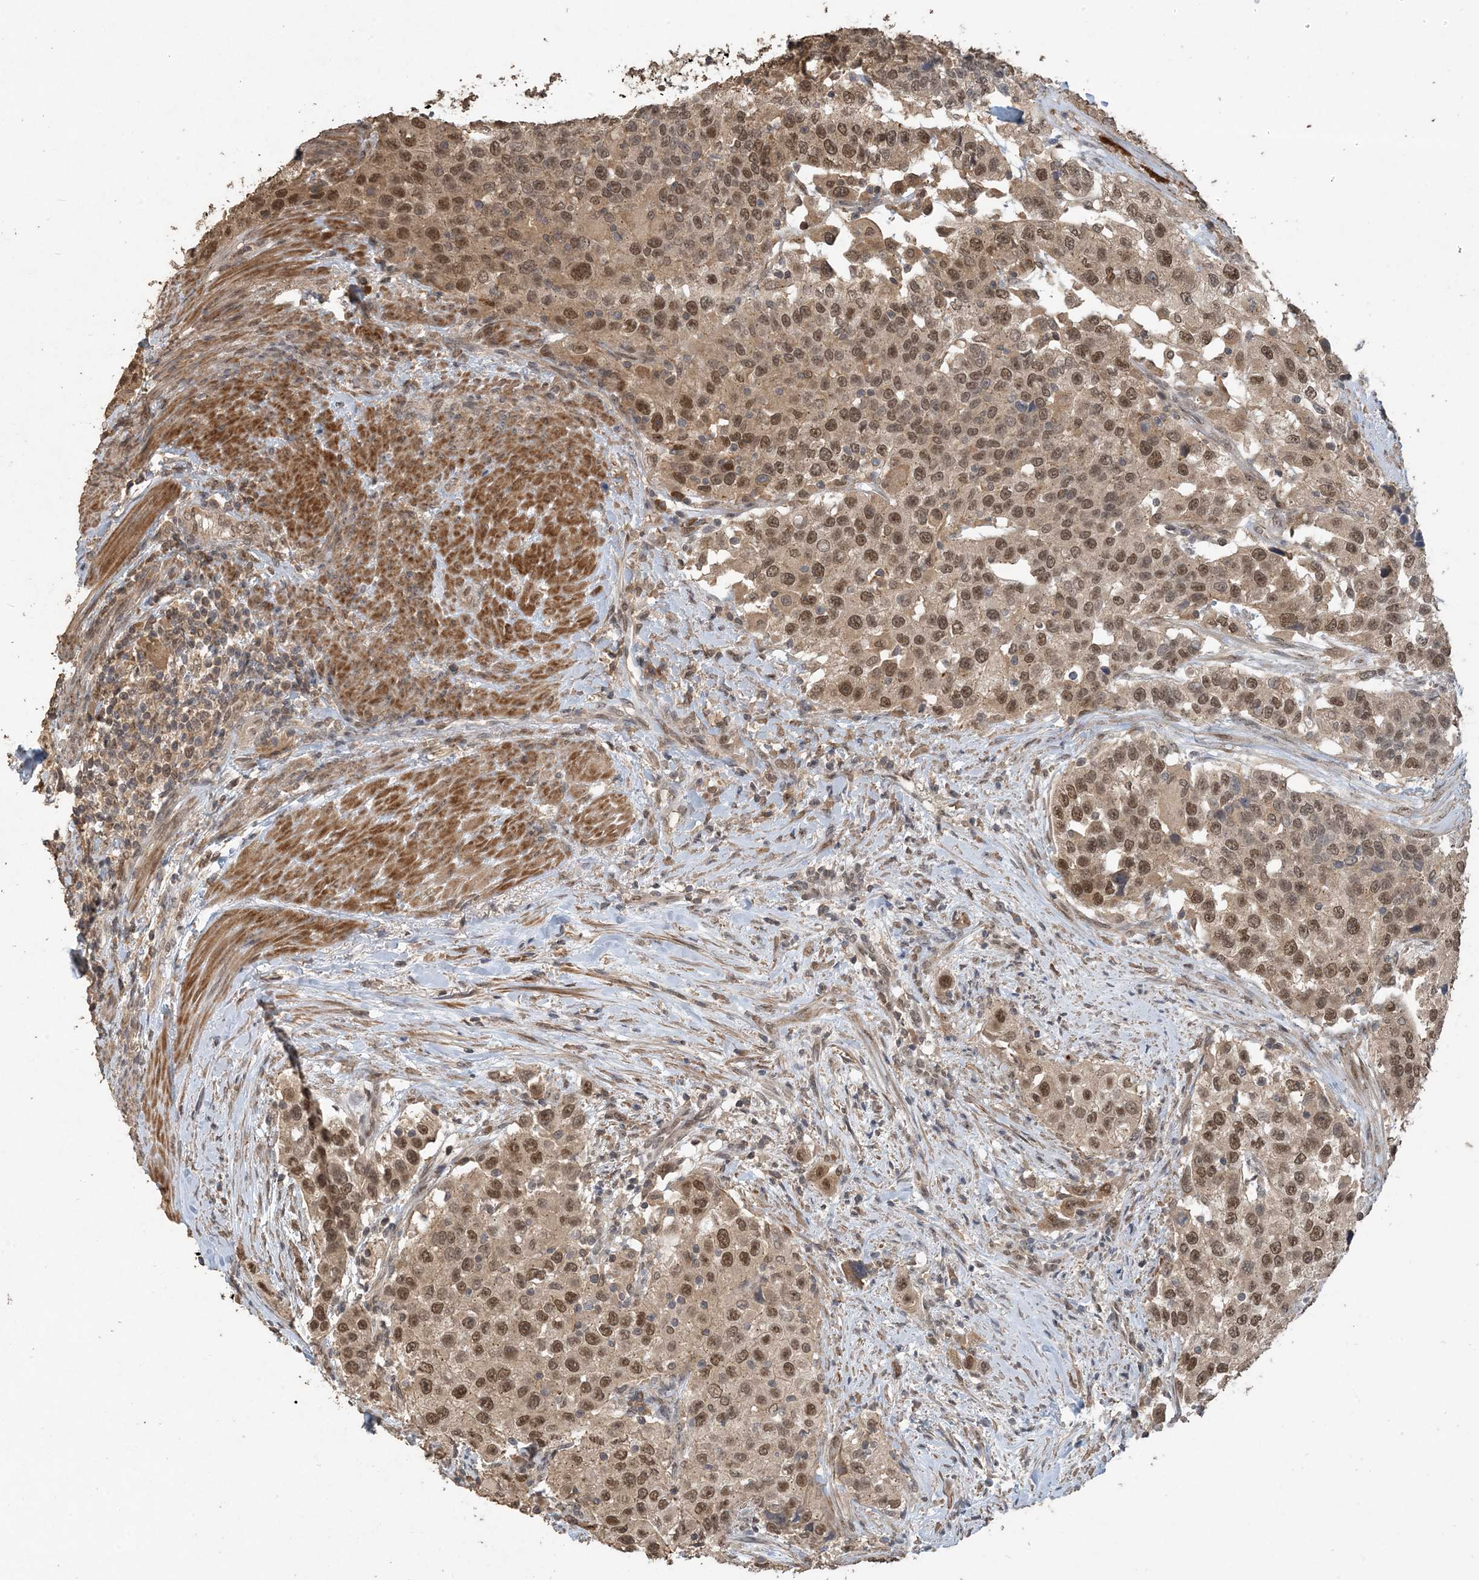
{"staining": {"intensity": "moderate", "quantity": ">75%", "location": "cytoplasmic/membranous,nuclear"}, "tissue": "urothelial cancer", "cell_type": "Tumor cells", "image_type": "cancer", "snomed": [{"axis": "morphology", "description": "Urothelial carcinoma, High grade"}, {"axis": "topography", "description": "Urinary bladder"}], "caption": "Protein staining by IHC reveals moderate cytoplasmic/membranous and nuclear positivity in approximately >75% of tumor cells in urothelial carcinoma (high-grade). Immunohistochemistry stains the protein in brown and the nuclei are stained blue.", "gene": "ZC3H12A", "patient": {"sex": "female", "age": 80}}